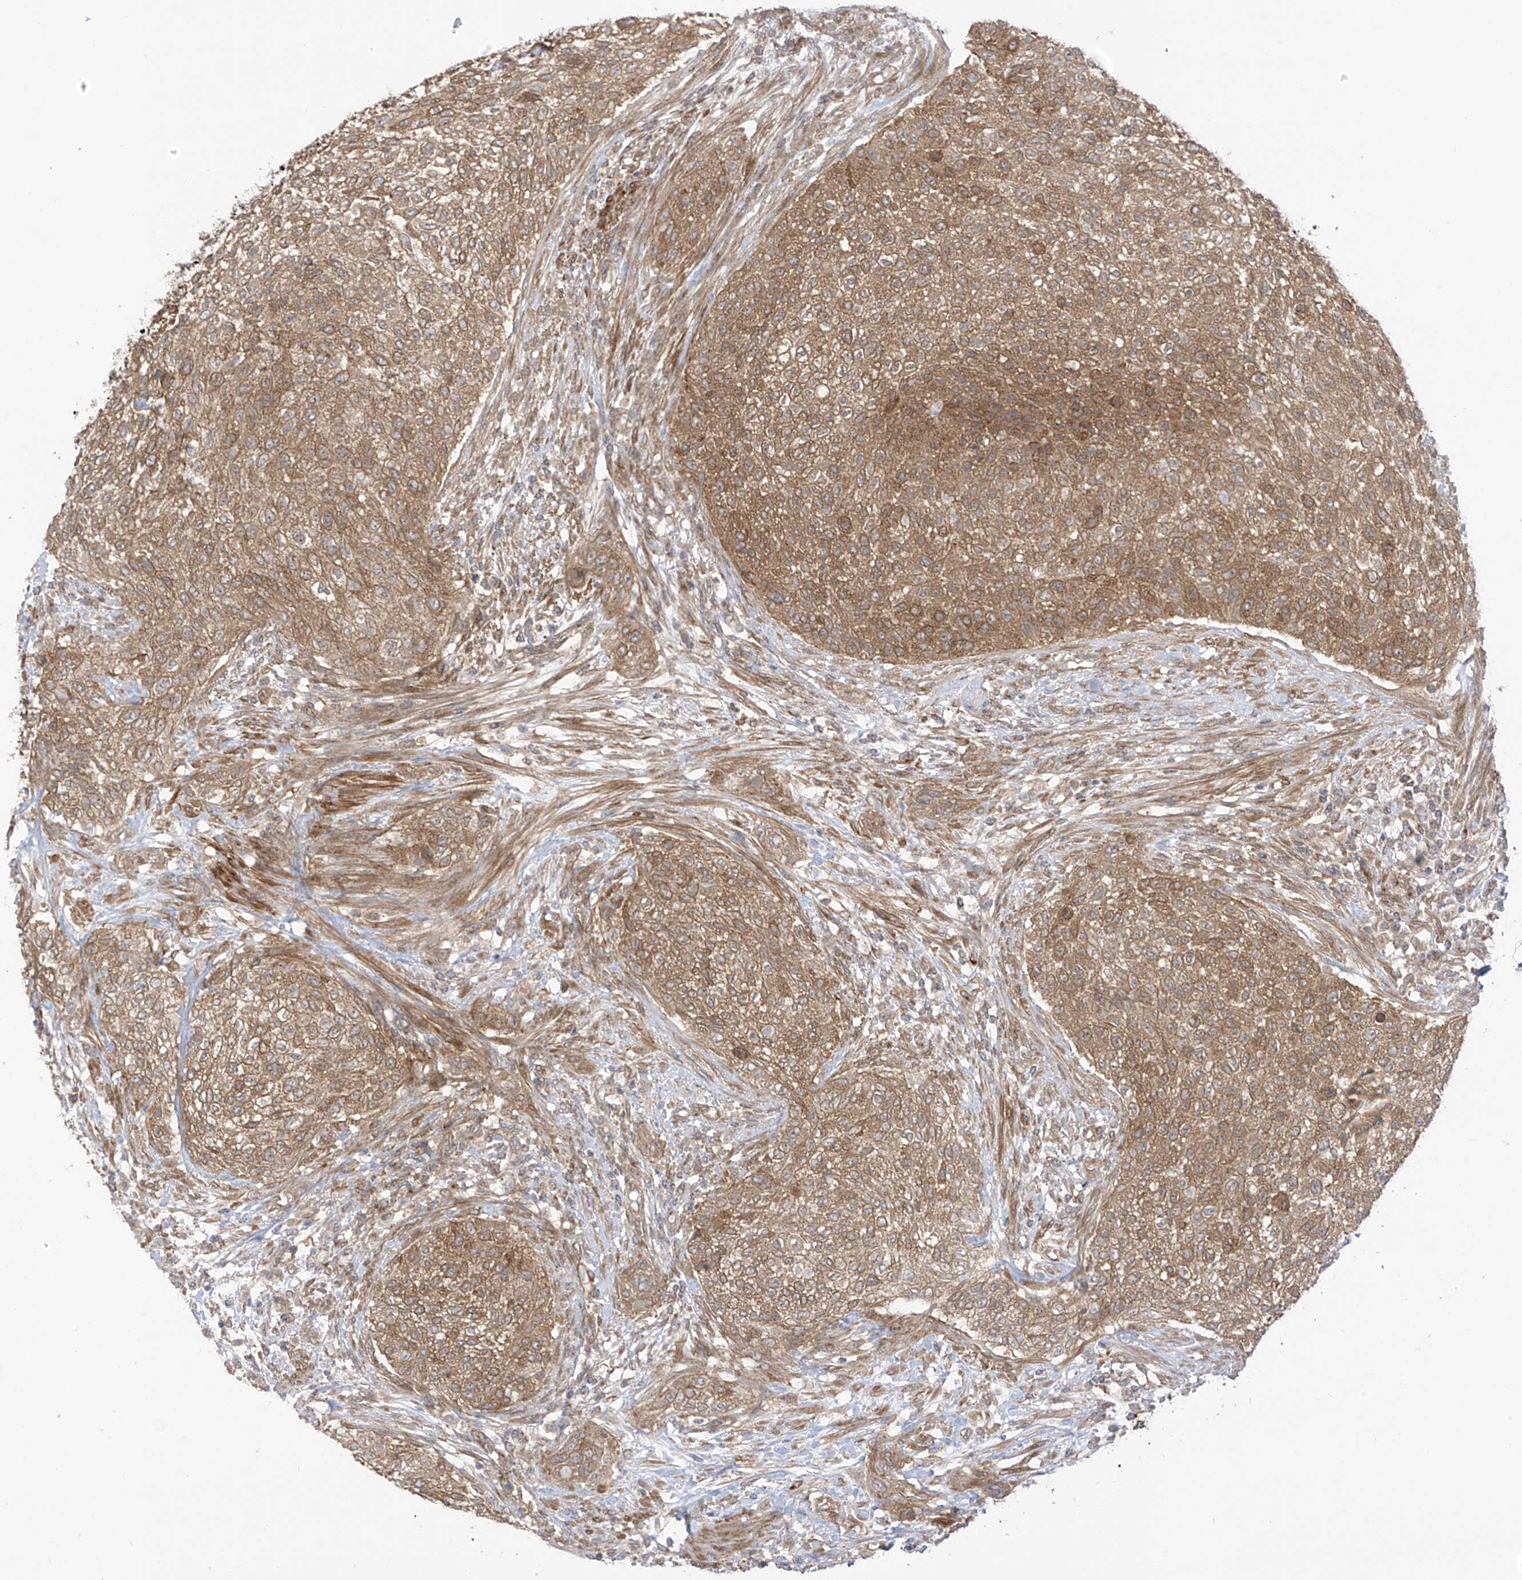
{"staining": {"intensity": "moderate", "quantity": ">75%", "location": "cytoplasmic/membranous"}, "tissue": "urothelial cancer", "cell_type": "Tumor cells", "image_type": "cancer", "snomed": [{"axis": "morphology", "description": "Urothelial carcinoma, High grade"}, {"axis": "topography", "description": "Urinary bladder"}], "caption": "Immunohistochemical staining of urothelial cancer exhibits medium levels of moderate cytoplasmic/membranous expression in about >75% of tumor cells. The staining was performed using DAB (3,3'-diaminobenzidine), with brown indicating positive protein expression. Nuclei are stained blue with hematoxylin.", "gene": "REPS1", "patient": {"sex": "male", "age": 35}}